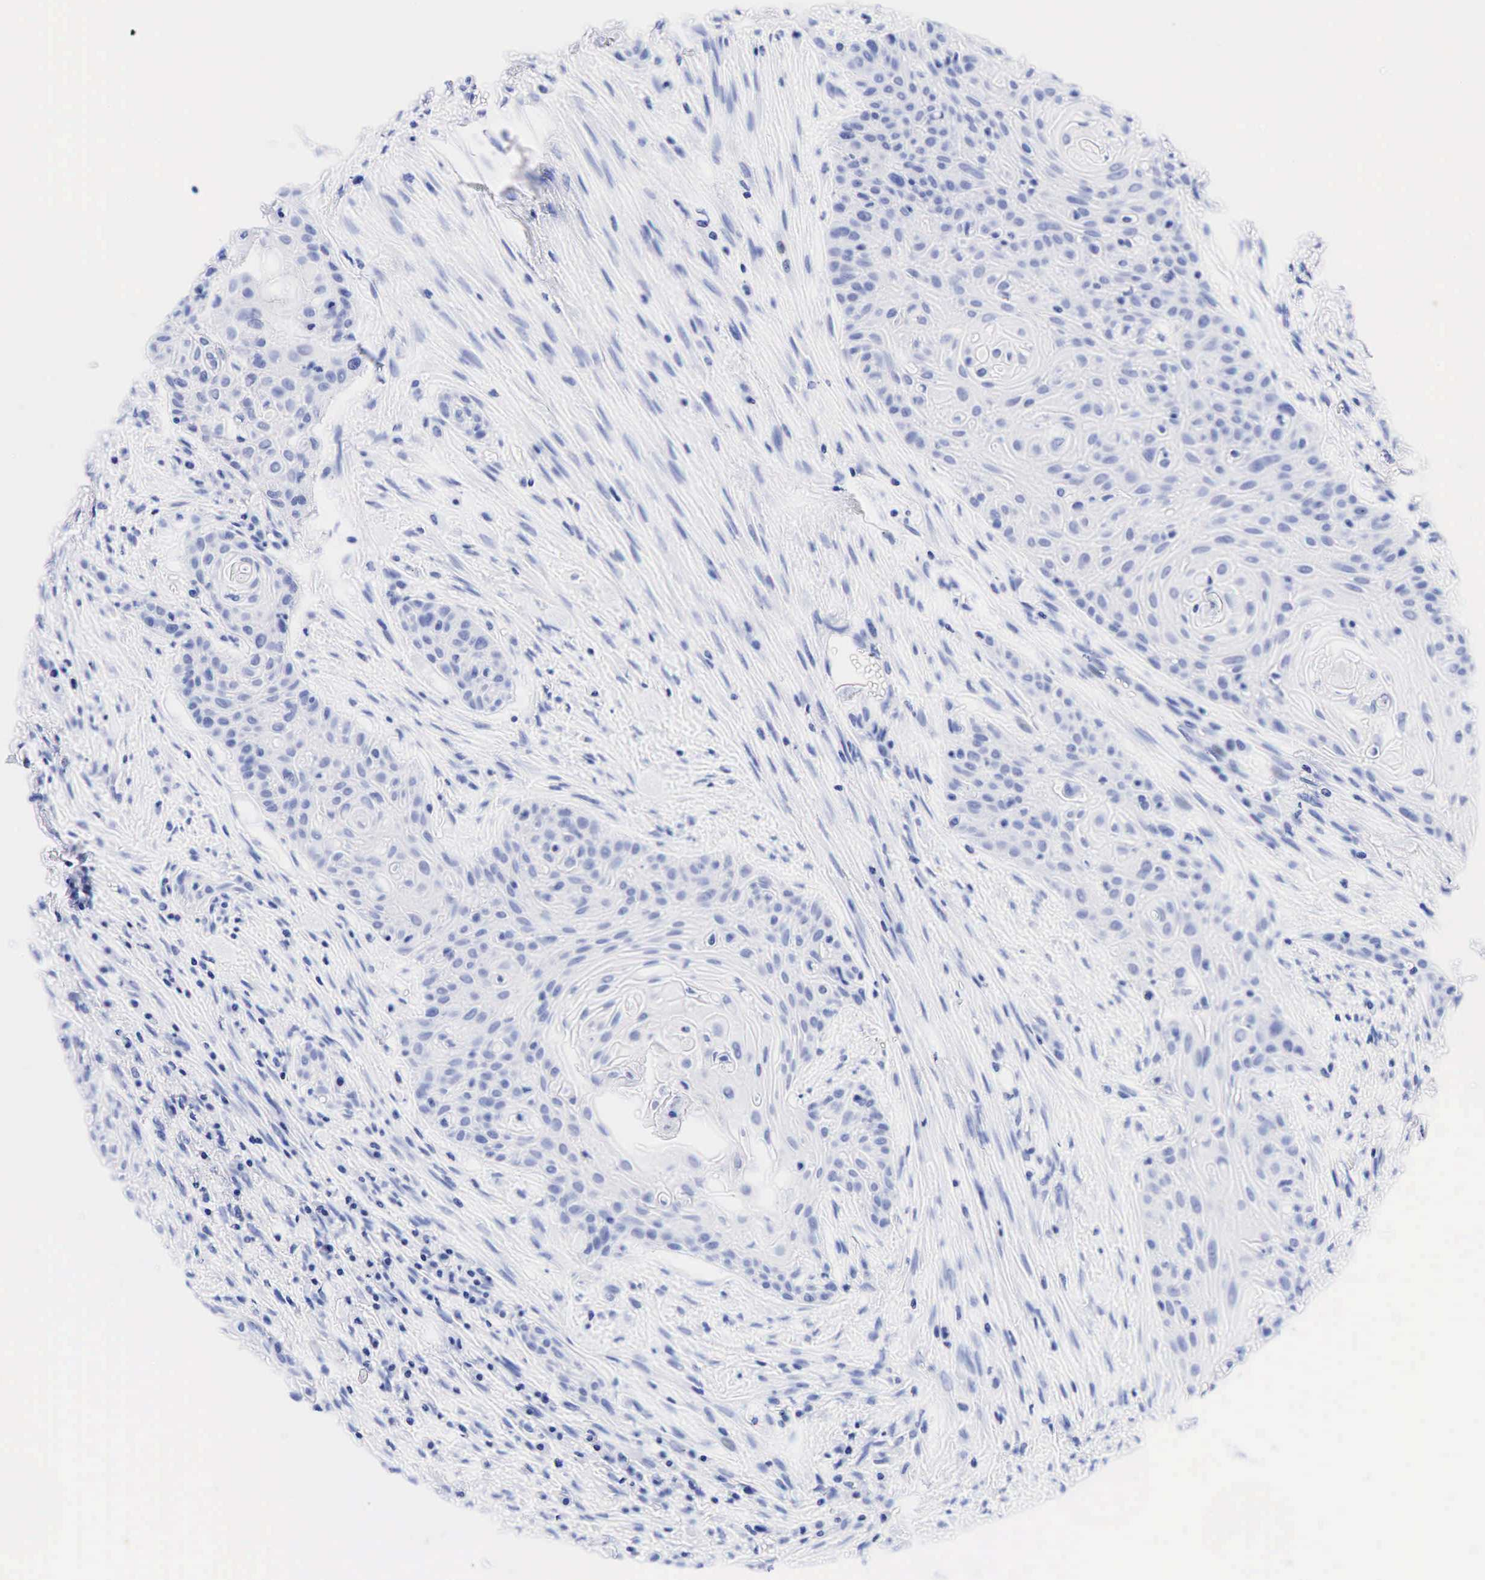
{"staining": {"intensity": "negative", "quantity": "none", "location": "none"}, "tissue": "head and neck cancer", "cell_type": "Tumor cells", "image_type": "cancer", "snomed": [{"axis": "morphology", "description": "Squamous cell carcinoma, NOS"}, {"axis": "morphology", "description": "Squamous cell carcinoma, metastatic, NOS"}, {"axis": "topography", "description": "Lymph node"}, {"axis": "topography", "description": "Salivary gland"}, {"axis": "topography", "description": "Head-Neck"}], "caption": "Immunohistochemical staining of head and neck squamous cell carcinoma exhibits no significant positivity in tumor cells.", "gene": "CHGA", "patient": {"sex": "female", "age": 74}}